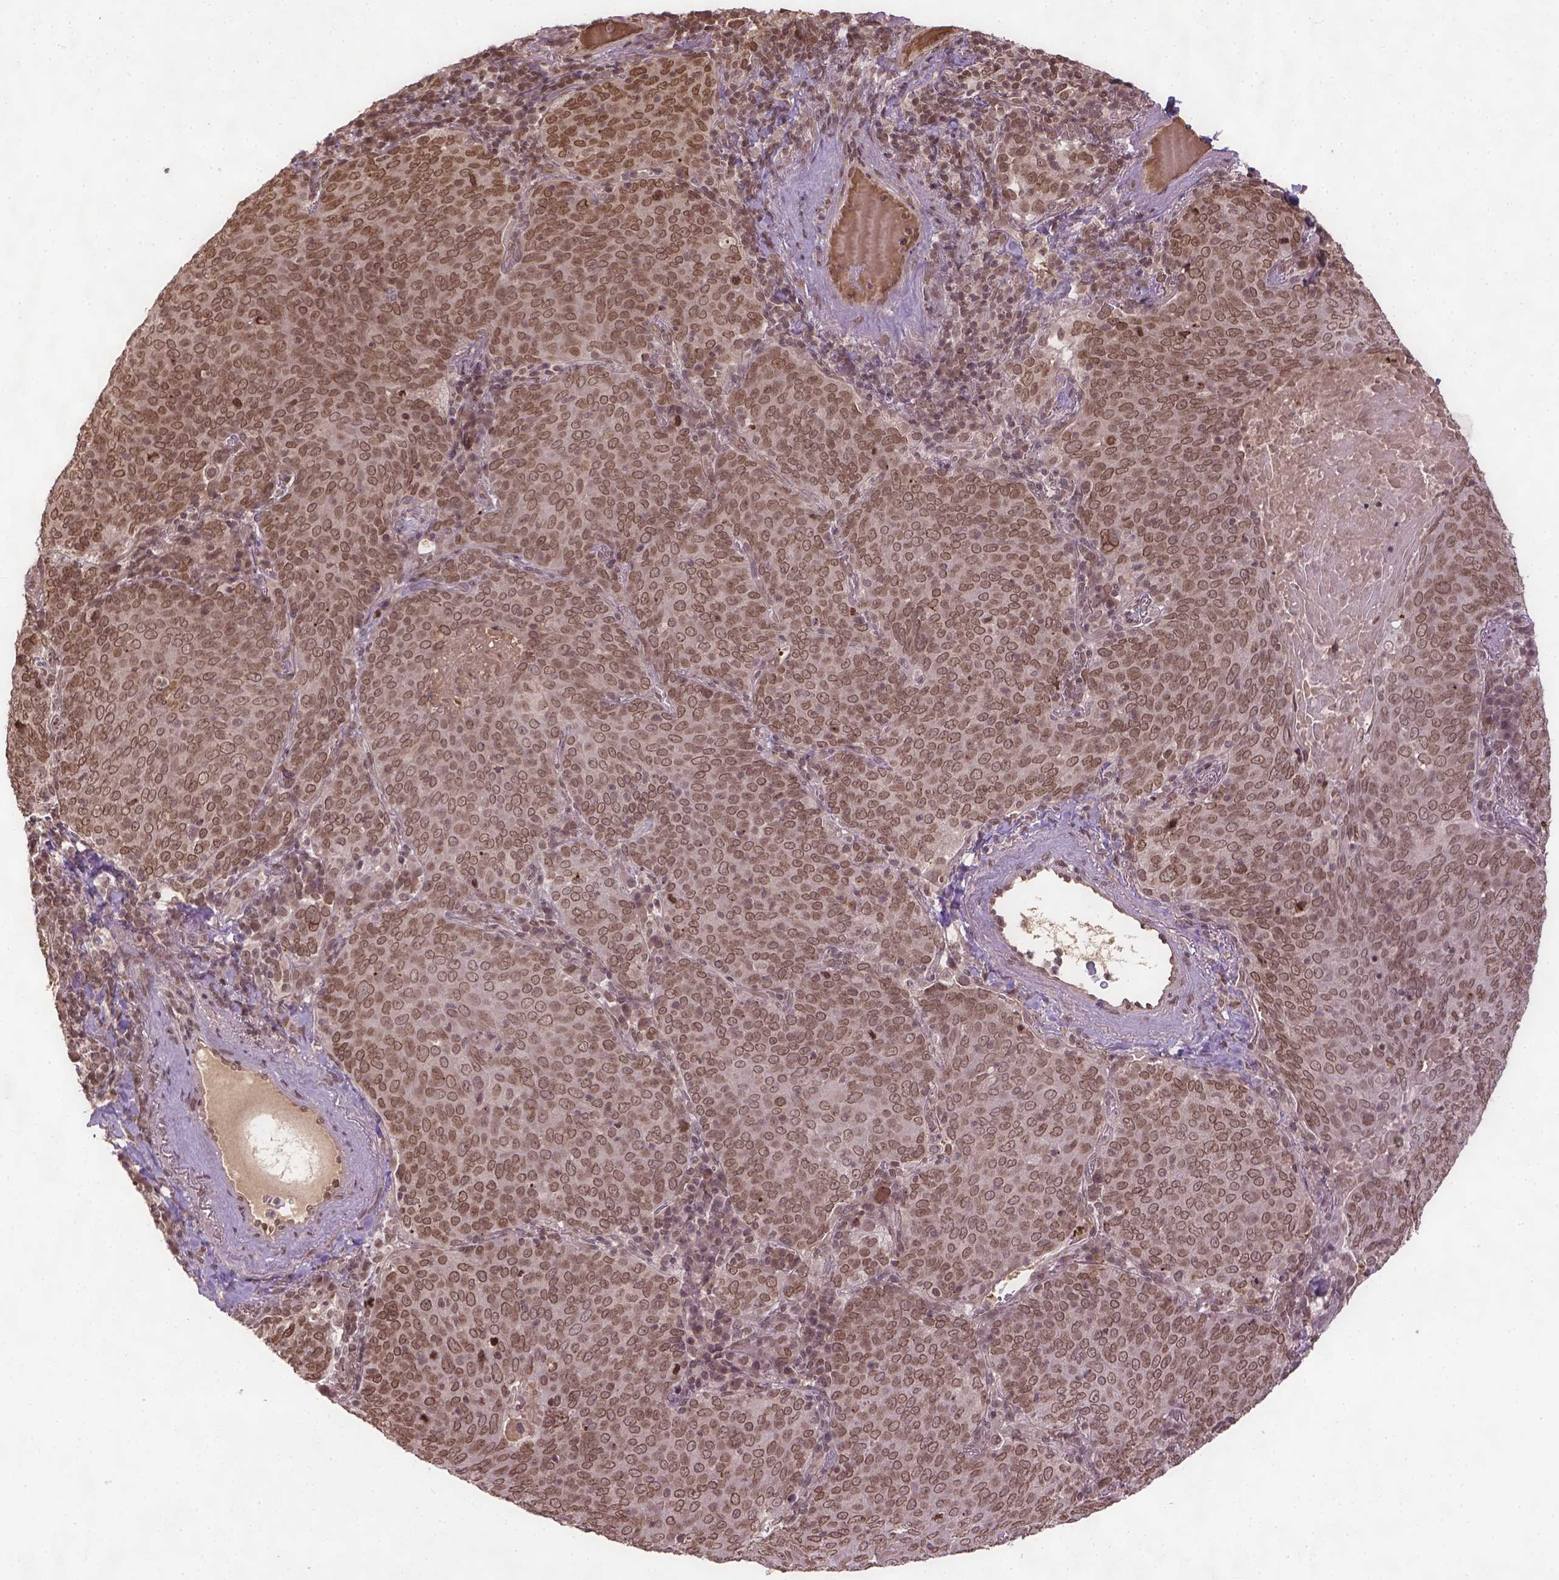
{"staining": {"intensity": "moderate", "quantity": ">75%", "location": "nuclear"}, "tissue": "lung cancer", "cell_type": "Tumor cells", "image_type": "cancer", "snomed": [{"axis": "morphology", "description": "Squamous cell carcinoma, NOS"}, {"axis": "topography", "description": "Lung"}], "caption": "This photomicrograph reveals lung cancer (squamous cell carcinoma) stained with immunohistochemistry to label a protein in brown. The nuclear of tumor cells show moderate positivity for the protein. Nuclei are counter-stained blue.", "gene": "BANF1", "patient": {"sex": "male", "age": 82}}